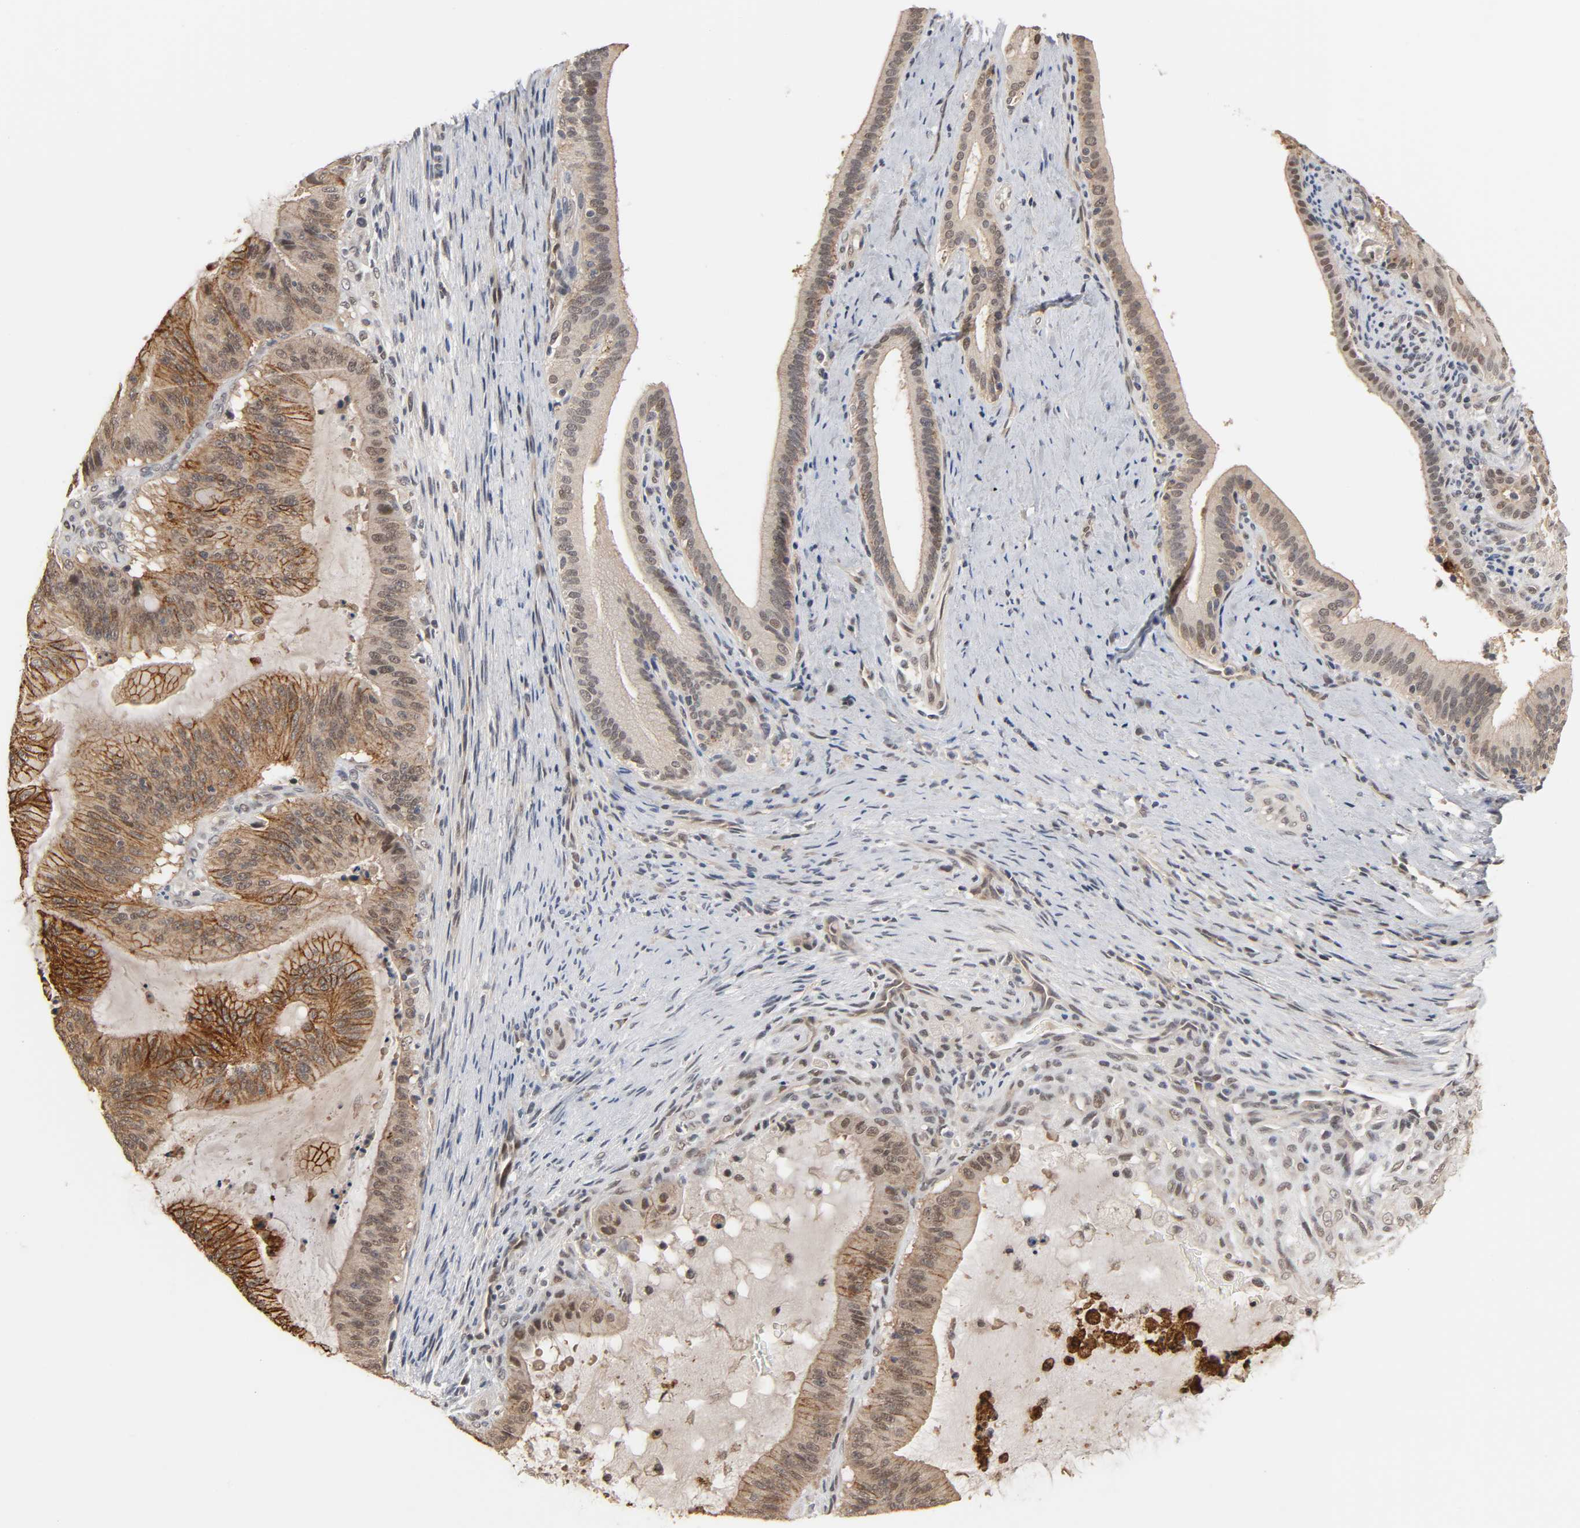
{"staining": {"intensity": "strong", "quantity": ">75%", "location": "cytoplasmic/membranous"}, "tissue": "liver cancer", "cell_type": "Tumor cells", "image_type": "cancer", "snomed": [{"axis": "morphology", "description": "Cholangiocarcinoma"}, {"axis": "topography", "description": "Liver"}], "caption": "A brown stain highlights strong cytoplasmic/membranous staining of a protein in liver cholangiocarcinoma tumor cells. The protein is stained brown, and the nuclei are stained in blue (DAB (3,3'-diaminobenzidine) IHC with brightfield microscopy, high magnification).", "gene": "HTR1E", "patient": {"sex": "female", "age": 73}}